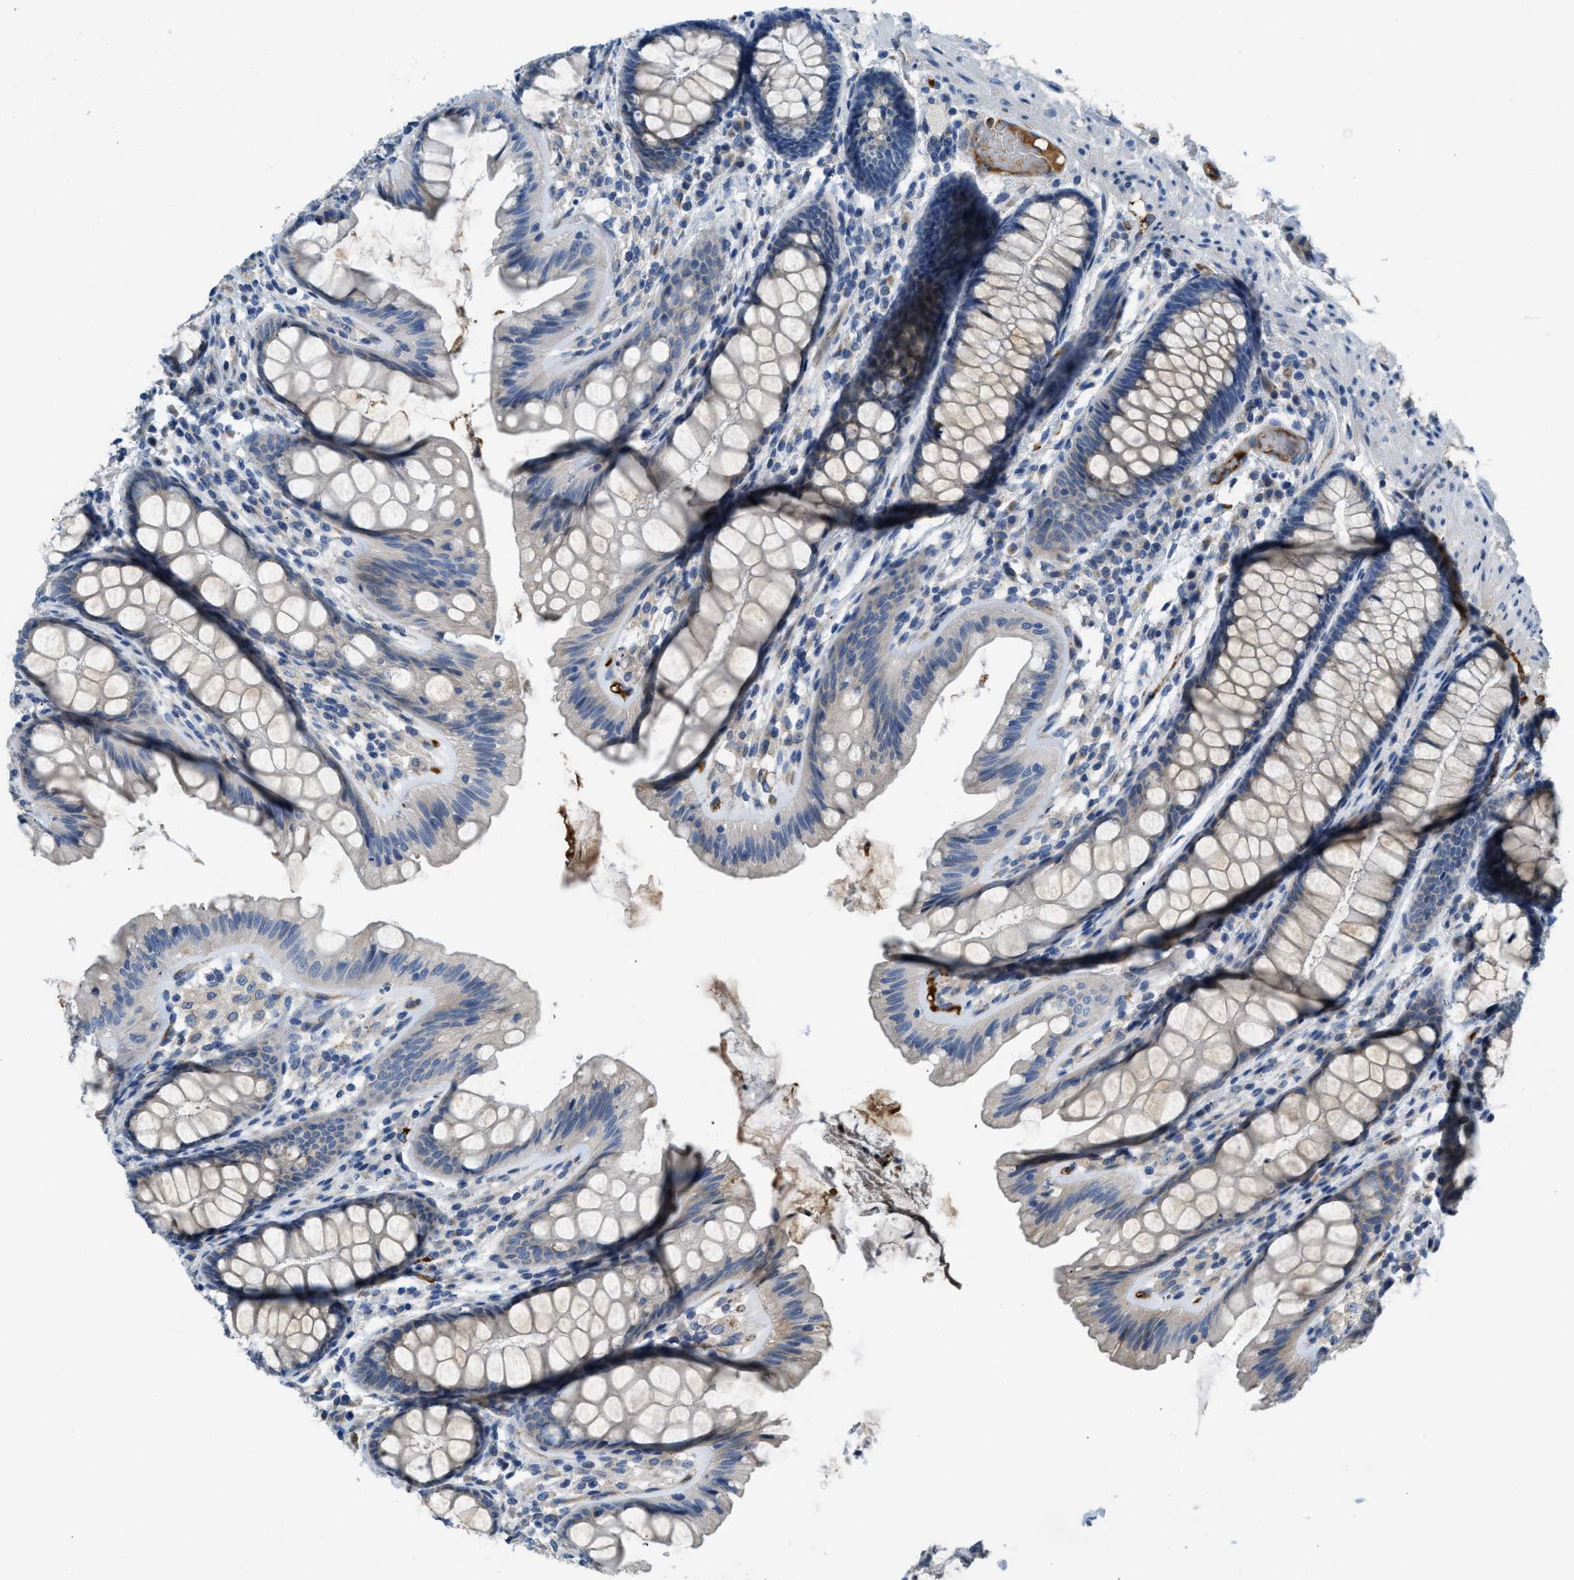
{"staining": {"intensity": "negative", "quantity": "none", "location": "none"}, "tissue": "colon", "cell_type": "Endothelial cells", "image_type": "normal", "snomed": [{"axis": "morphology", "description": "Normal tissue, NOS"}, {"axis": "topography", "description": "Colon"}], "caption": "IHC of benign colon demonstrates no staining in endothelial cells.", "gene": "GGCX", "patient": {"sex": "female", "age": 56}}